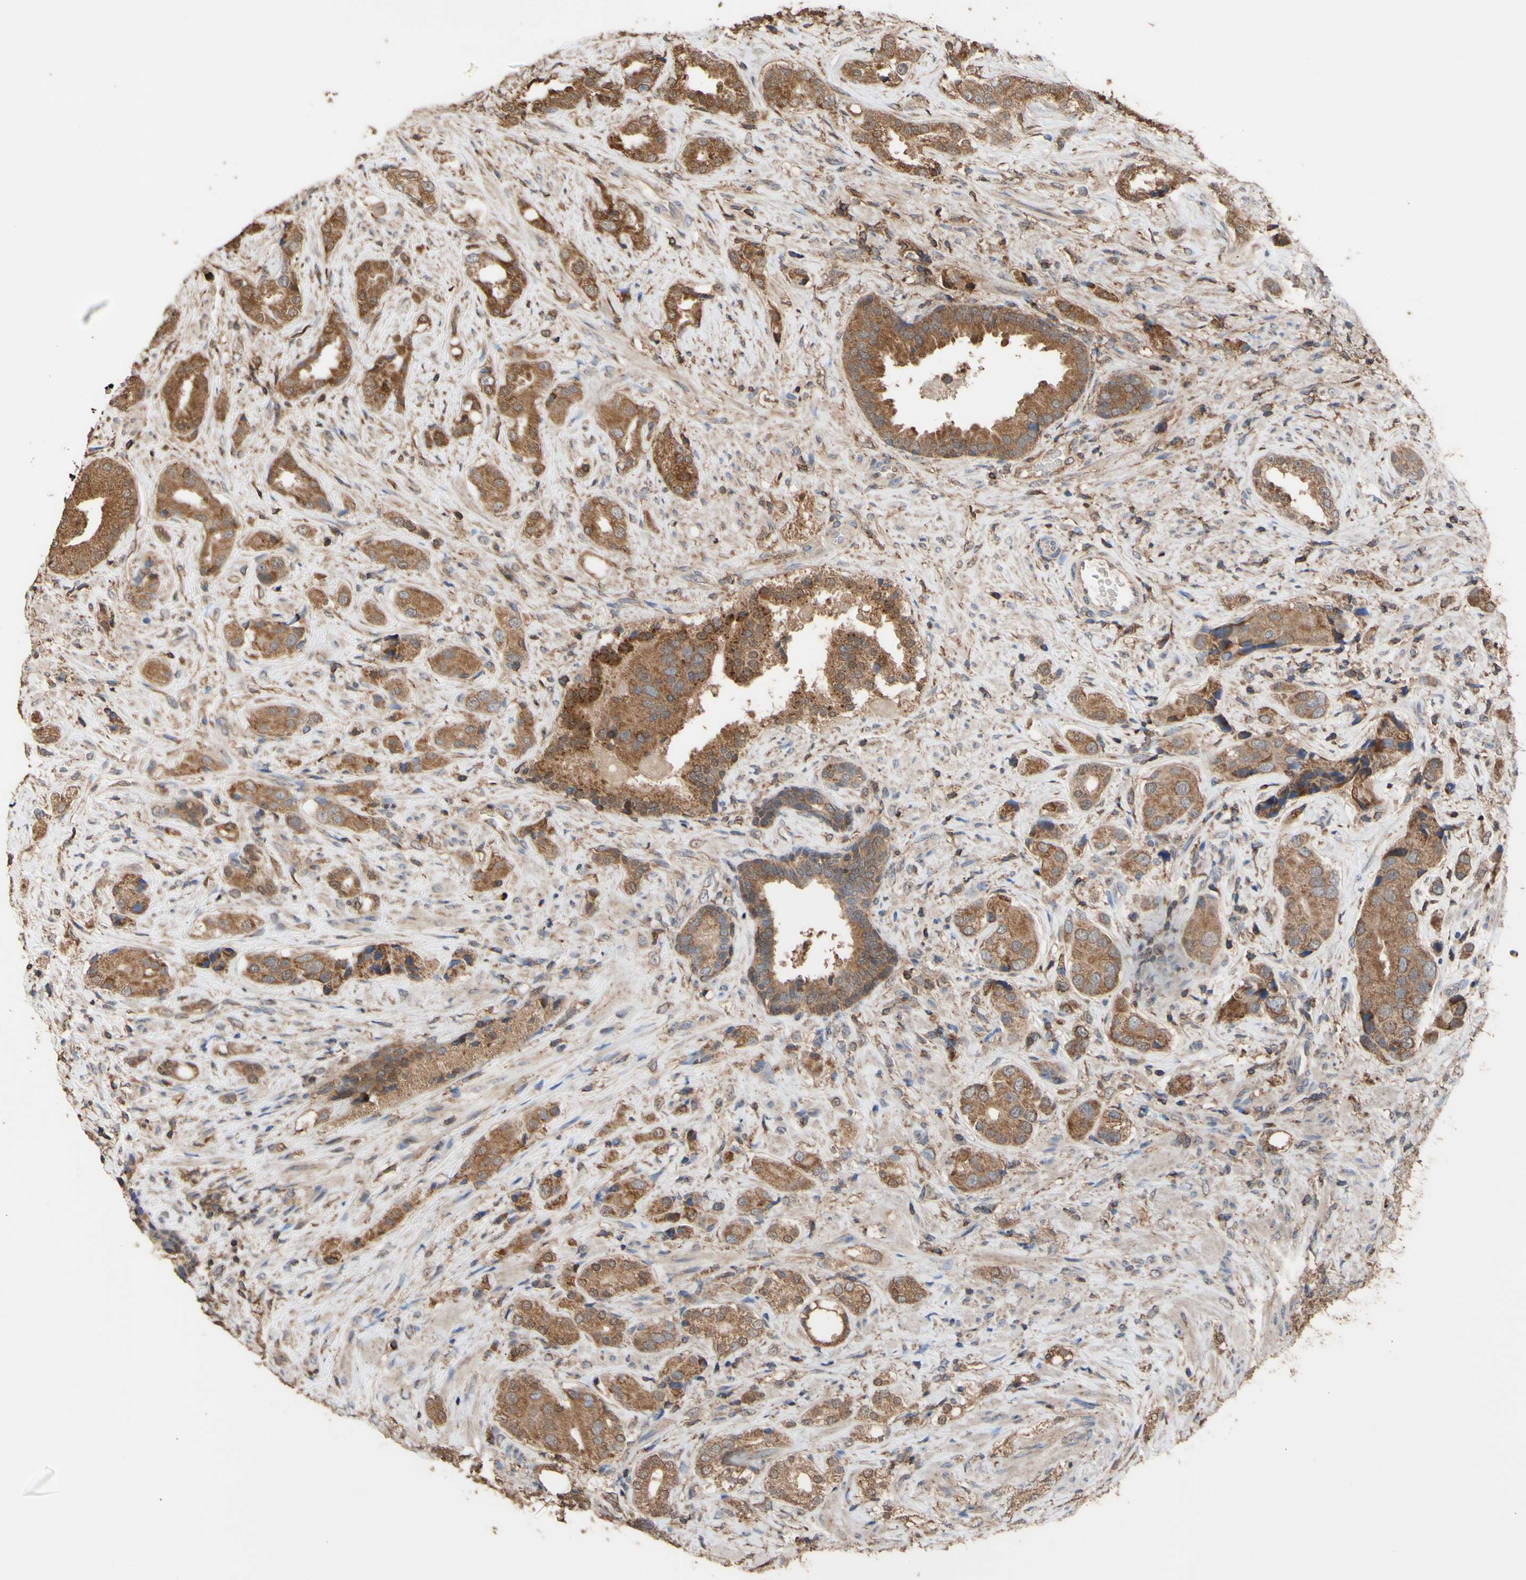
{"staining": {"intensity": "moderate", "quantity": ">75%", "location": "cytoplasmic/membranous"}, "tissue": "prostate cancer", "cell_type": "Tumor cells", "image_type": "cancer", "snomed": [{"axis": "morphology", "description": "Adenocarcinoma, High grade"}, {"axis": "topography", "description": "Prostate"}], "caption": "High-grade adenocarcinoma (prostate) stained with a brown dye shows moderate cytoplasmic/membranous positive staining in about >75% of tumor cells.", "gene": "ALDH9A1", "patient": {"sex": "male", "age": 71}}